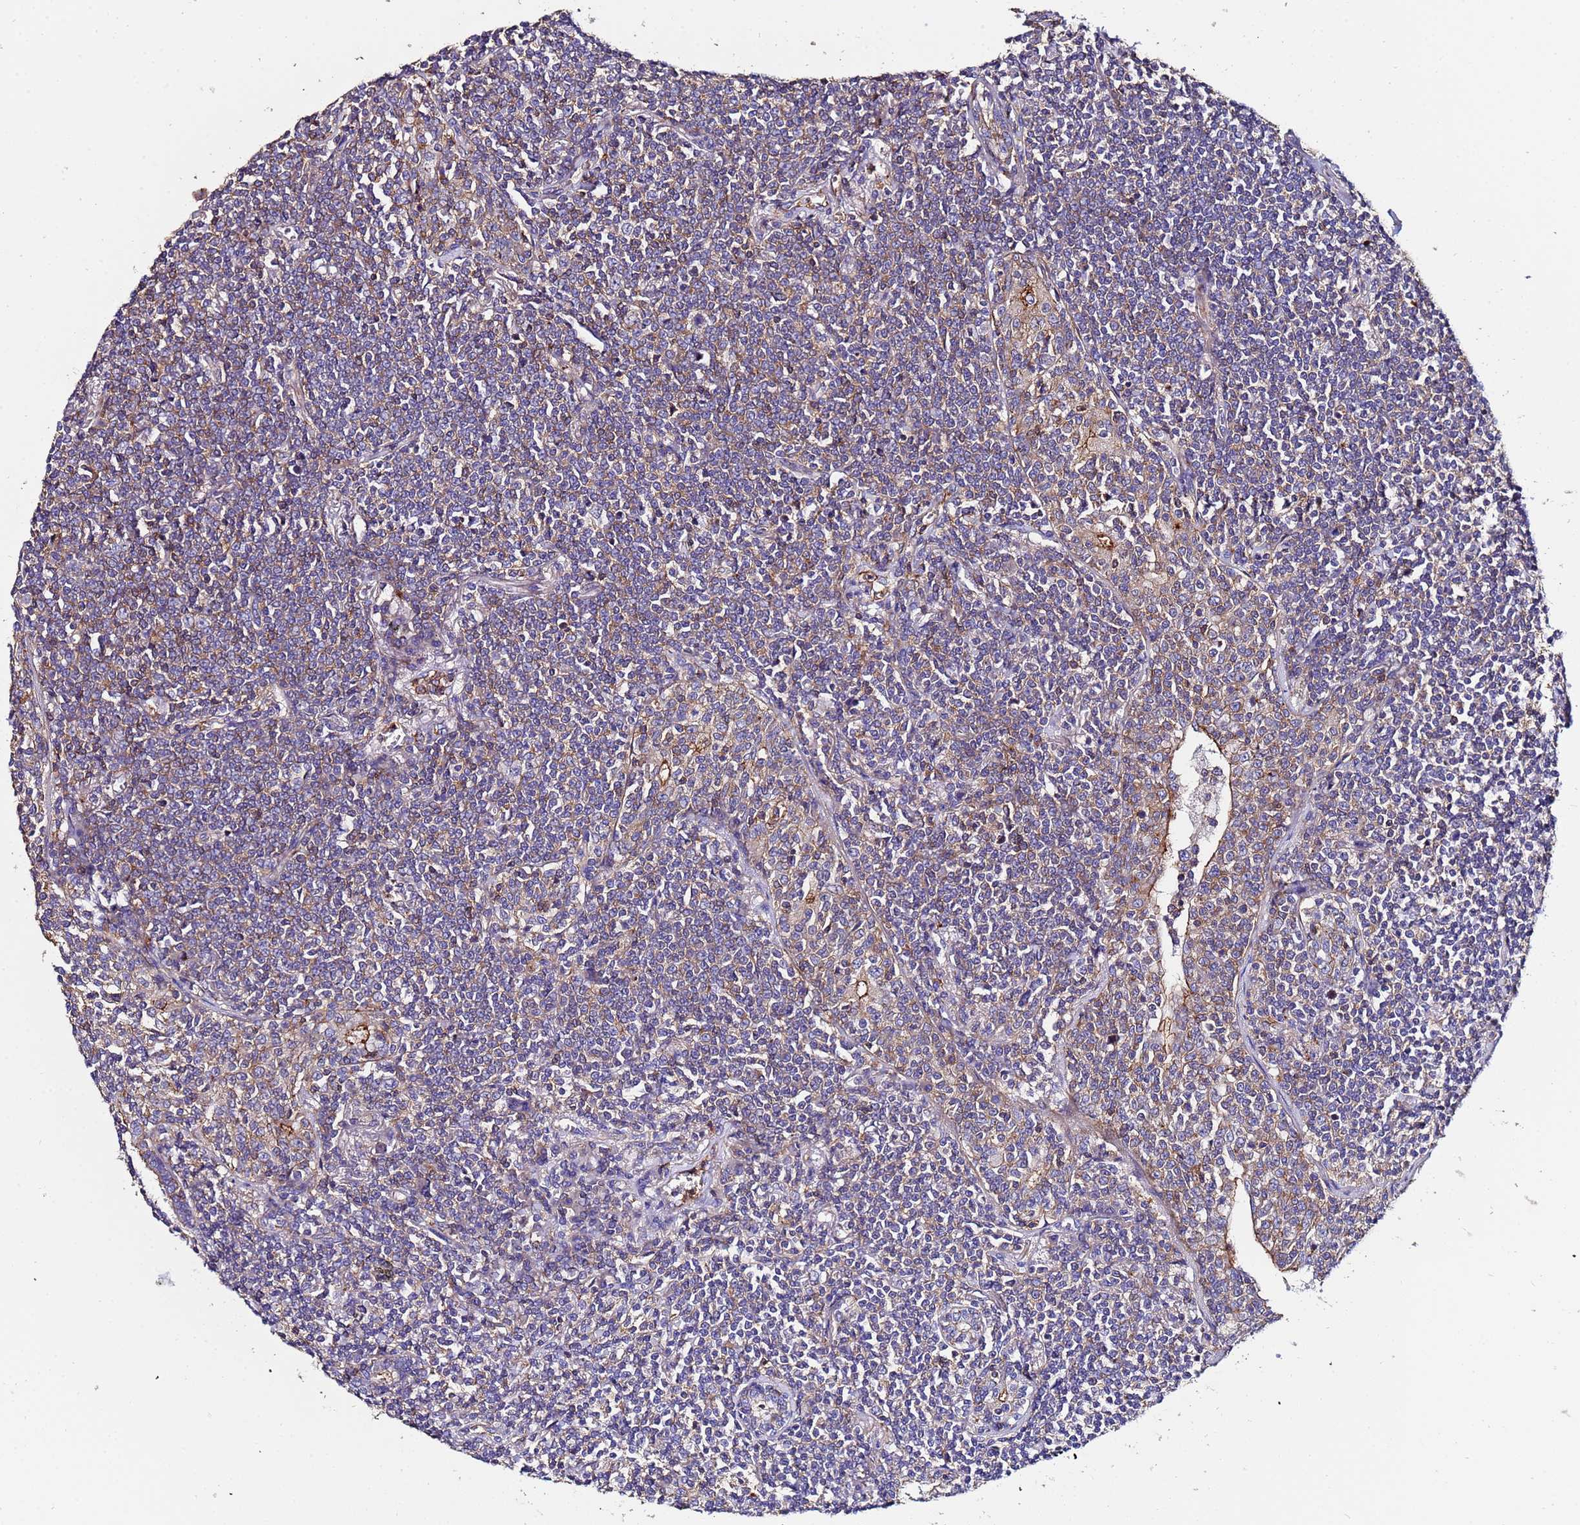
{"staining": {"intensity": "negative", "quantity": "none", "location": "none"}, "tissue": "lymphoma", "cell_type": "Tumor cells", "image_type": "cancer", "snomed": [{"axis": "morphology", "description": "Malignant lymphoma, non-Hodgkin's type, Low grade"}, {"axis": "topography", "description": "Lung"}], "caption": "Human low-grade malignant lymphoma, non-Hodgkin's type stained for a protein using IHC exhibits no staining in tumor cells.", "gene": "POTEE", "patient": {"sex": "female", "age": 71}}